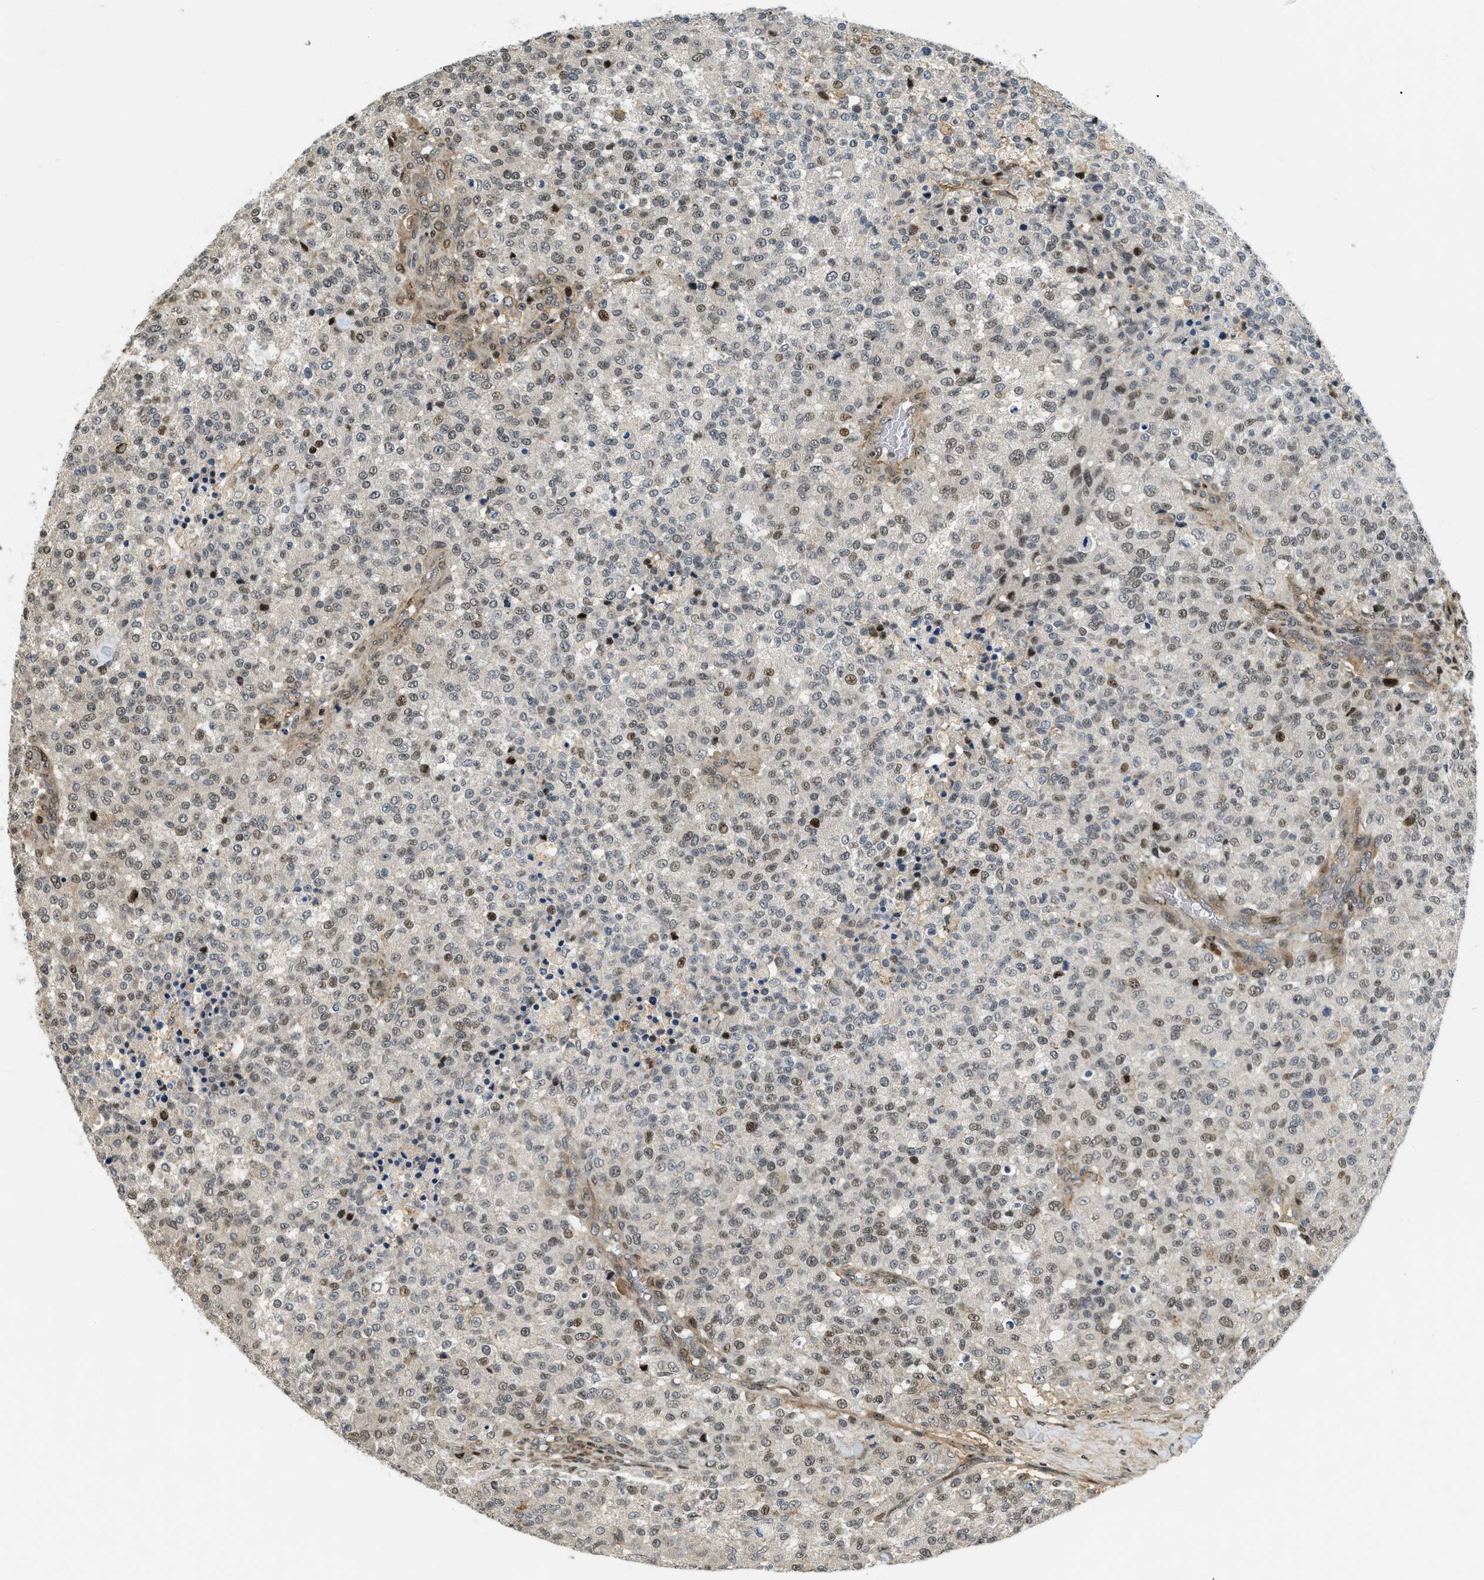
{"staining": {"intensity": "moderate", "quantity": "<25%", "location": "nuclear"}, "tissue": "testis cancer", "cell_type": "Tumor cells", "image_type": "cancer", "snomed": [{"axis": "morphology", "description": "Seminoma, NOS"}, {"axis": "topography", "description": "Testis"}], "caption": "The image demonstrates a brown stain indicating the presence of a protein in the nuclear of tumor cells in testis cancer.", "gene": "LTA4H", "patient": {"sex": "male", "age": 59}}